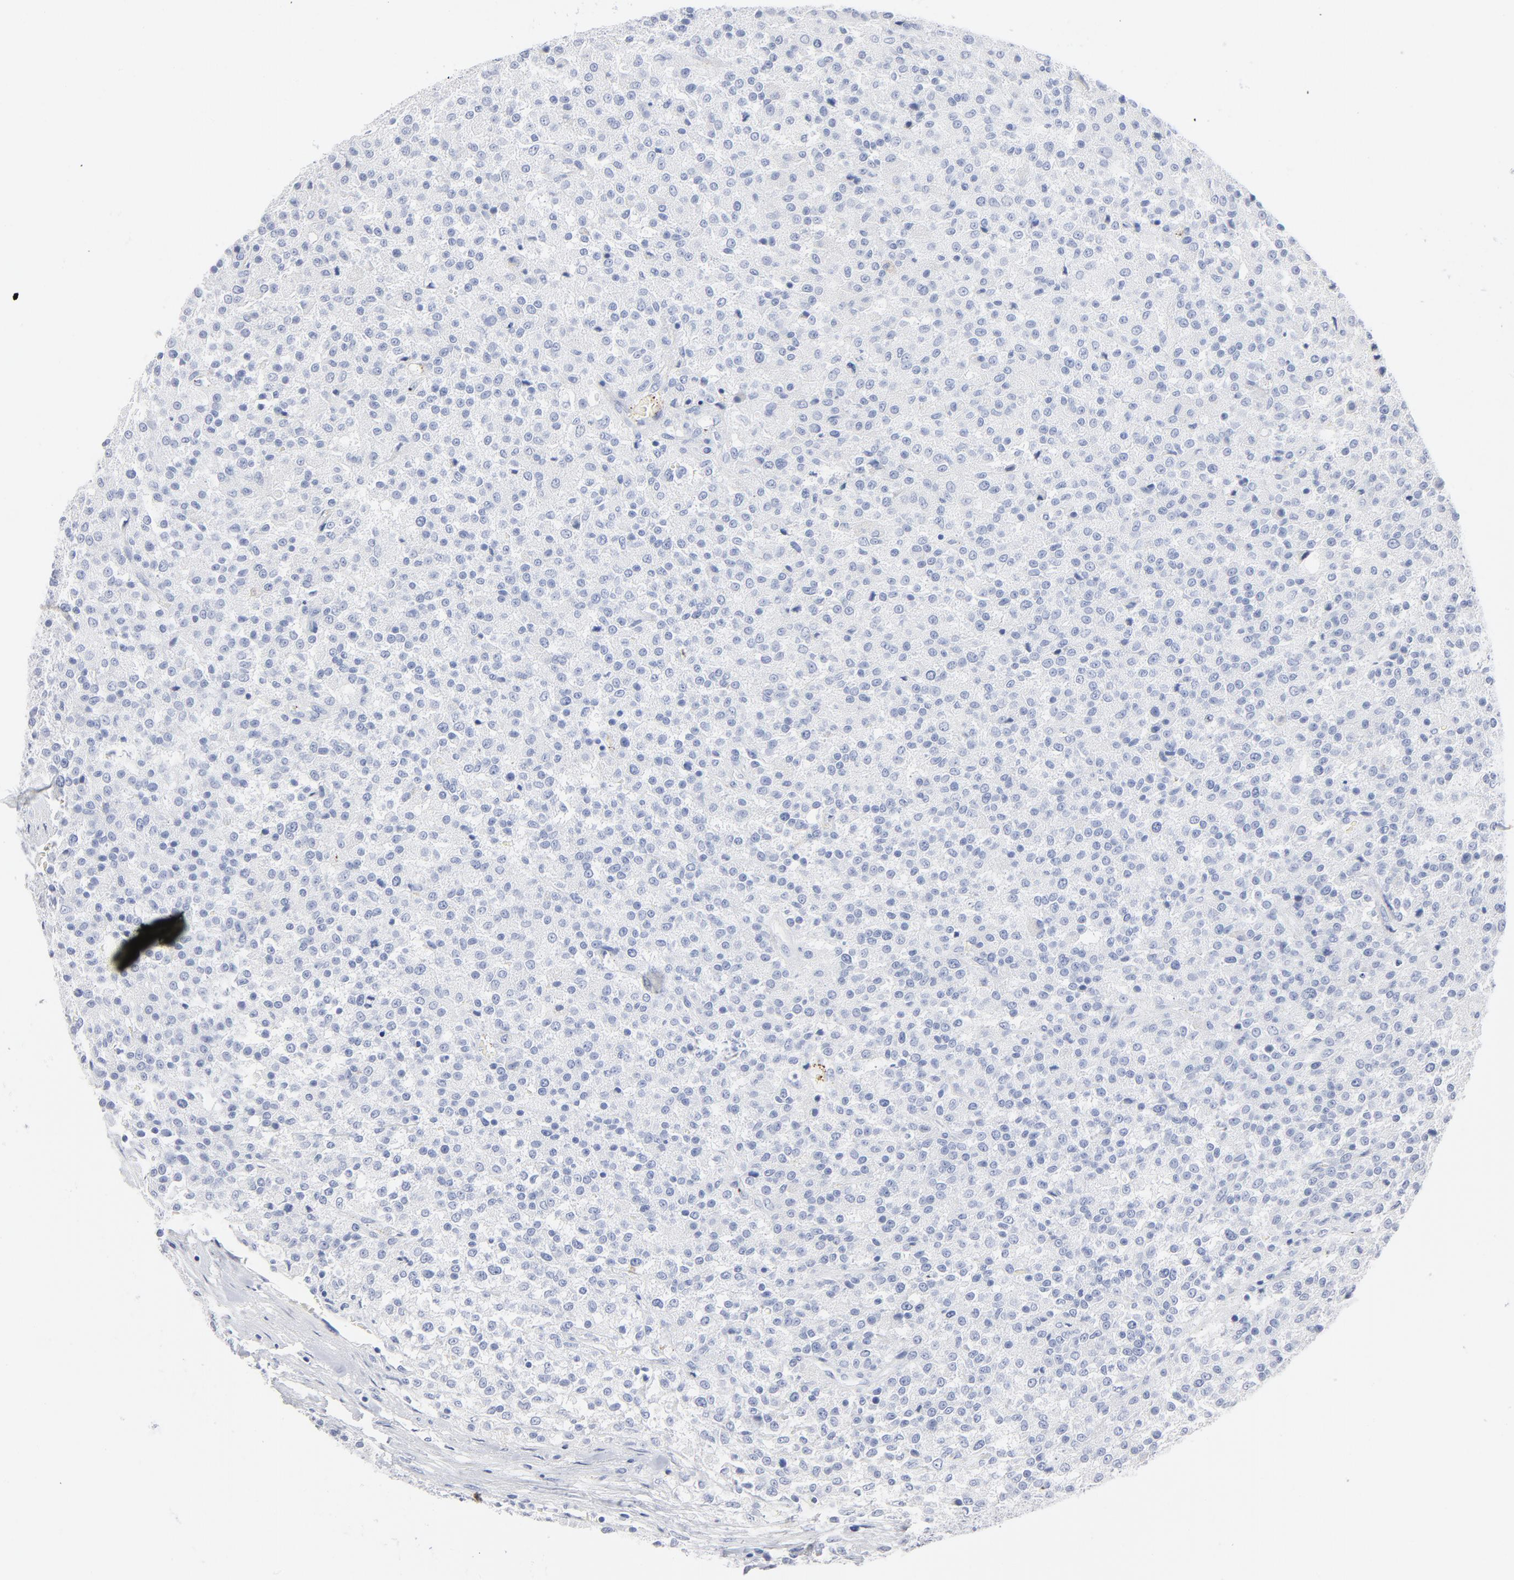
{"staining": {"intensity": "negative", "quantity": "none", "location": "none"}, "tissue": "testis cancer", "cell_type": "Tumor cells", "image_type": "cancer", "snomed": [{"axis": "morphology", "description": "Seminoma, NOS"}, {"axis": "topography", "description": "Testis"}], "caption": "Immunohistochemistry (IHC) photomicrograph of testis seminoma stained for a protein (brown), which shows no positivity in tumor cells.", "gene": "AGTR1", "patient": {"sex": "male", "age": 59}}